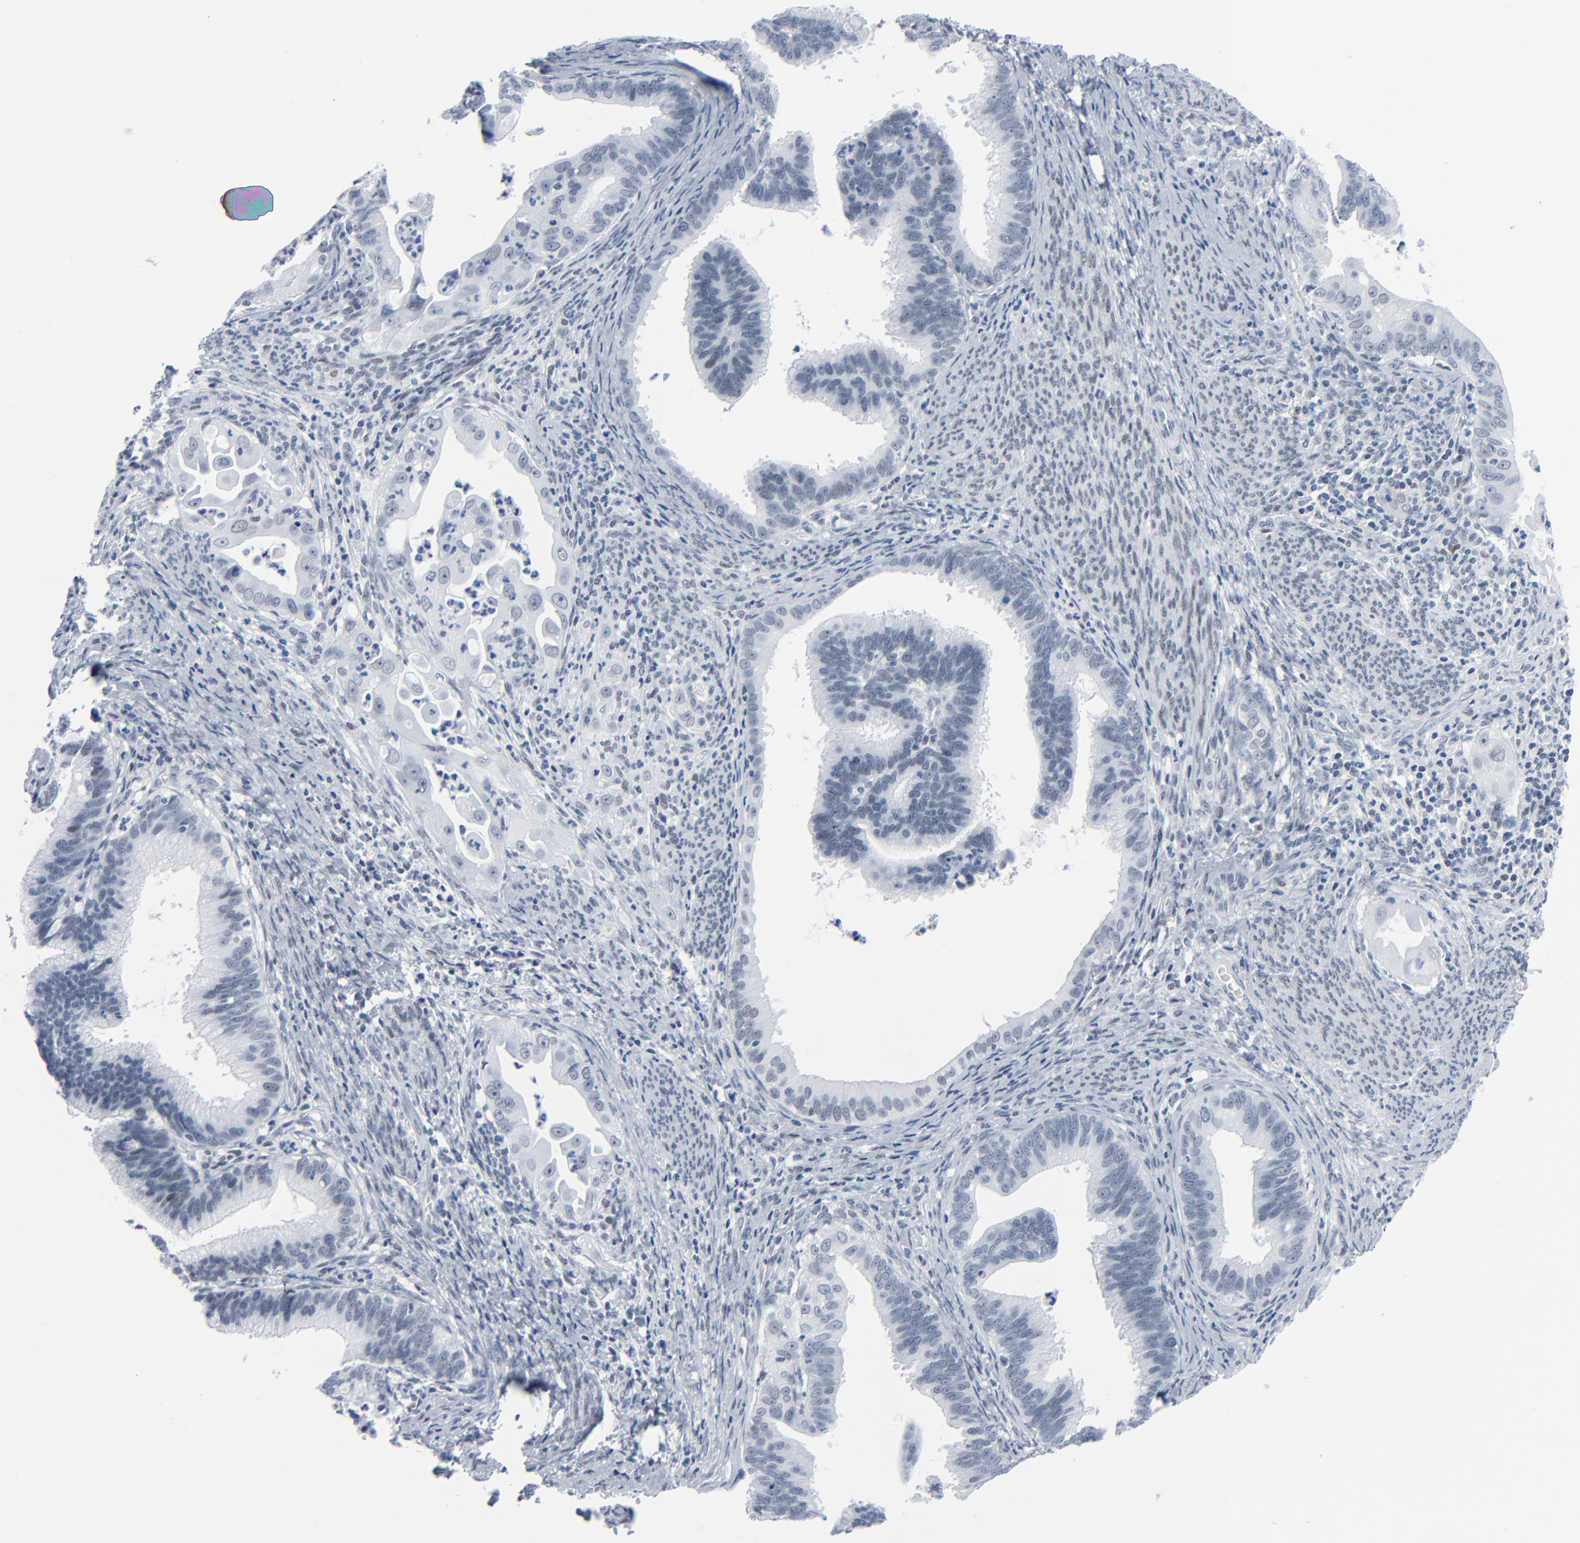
{"staining": {"intensity": "negative", "quantity": "none", "location": "none"}, "tissue": "cervical cancer", "cell_type": "Tumor cells", "image_type": "cancer", "snomed": [{"axis": "morphology", "description": "Adenocarcinoma, NOS"}, {"axis": "topography", "description": "Cervix"}], "caption": "DAB immunohistochemical staining of human cervical cancer shows no significant expression in tumor cells.", "gene": "SIRT1", "patient": {"sex": "female", "age": 47}}